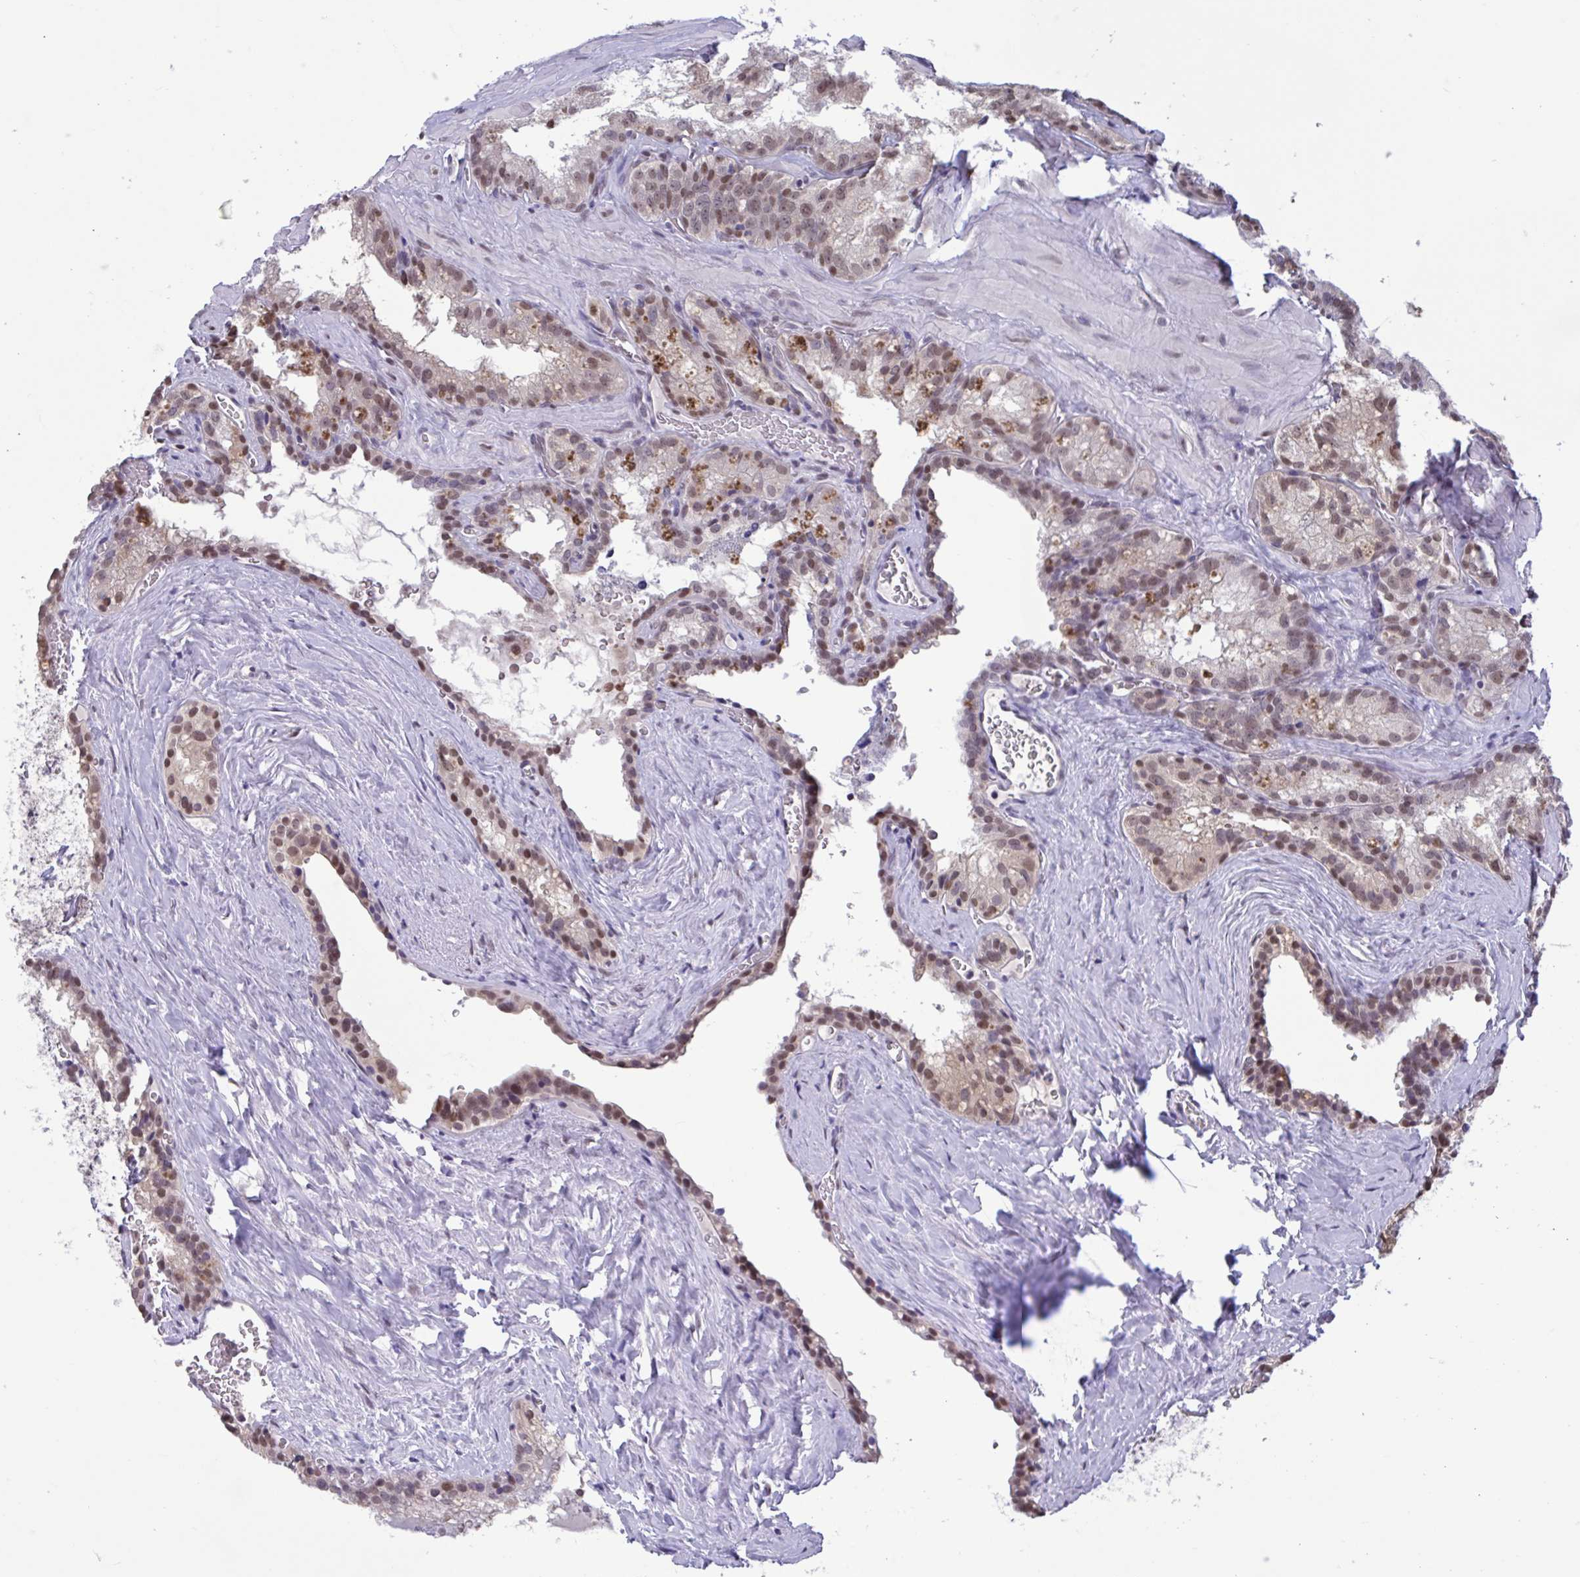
{"staining": {"intensity": "moderate", "quantity": "25%-75%", "location": "nuclear"}, "tissue": "seminal vesicle", "cell_type": "Glandular cells", "image_type": "normal", "snomed": [{"axis": "morphology", "description": "Normal tissue, NOS"}, {"axis": "topography", "description": "Seminal veicle"}], "caption": "A medium amount of moderate nuclear expression is identified in approximately 25%-75% of glandular cells in benign seminal vesicle.", "gene": "RBL1", "patient": {"sex": "male", "age": 47}}